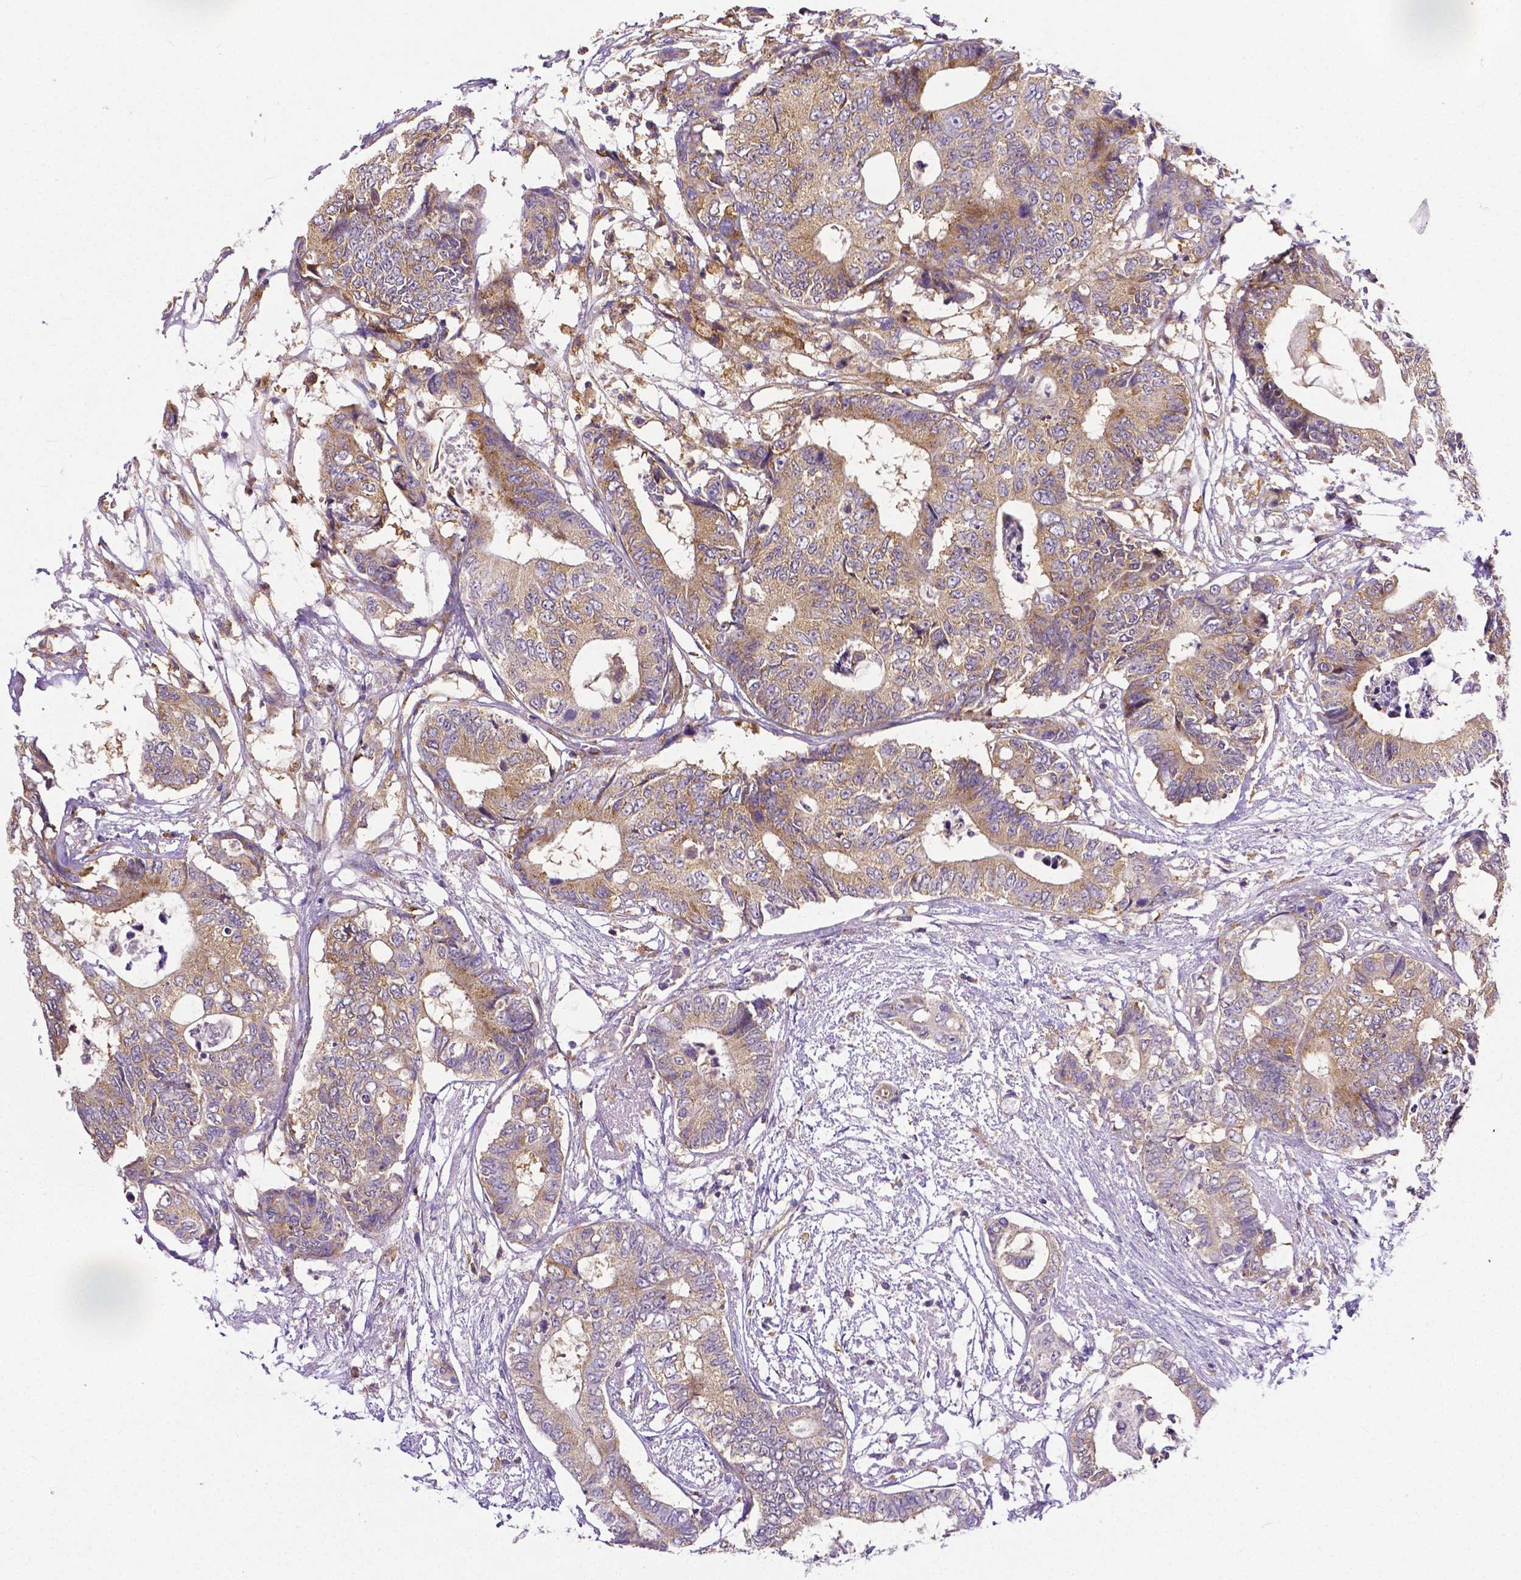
{"staining": {"intensity": "moderate", "quantity": ">75%", "location": "cytoplasmic/membranous"}, "tissue": "colorectal cancer", "cell_type": "Tumor cells", "image_type": "cancer", "snomed": [{"axis": "morphology", "description": "Adenocarcinoma, NOS"}, {"axis": "topography", "description": "Colon"}], "caption": "About >75% of tumor cells in human colorectal adenocarcinoma exhibit moderate cytoplasmic/membranous protein expression as visualized by brown immunohistochemical staining.", "gene": "DICER1", "patient": {"sex": "female", "age": 48}}